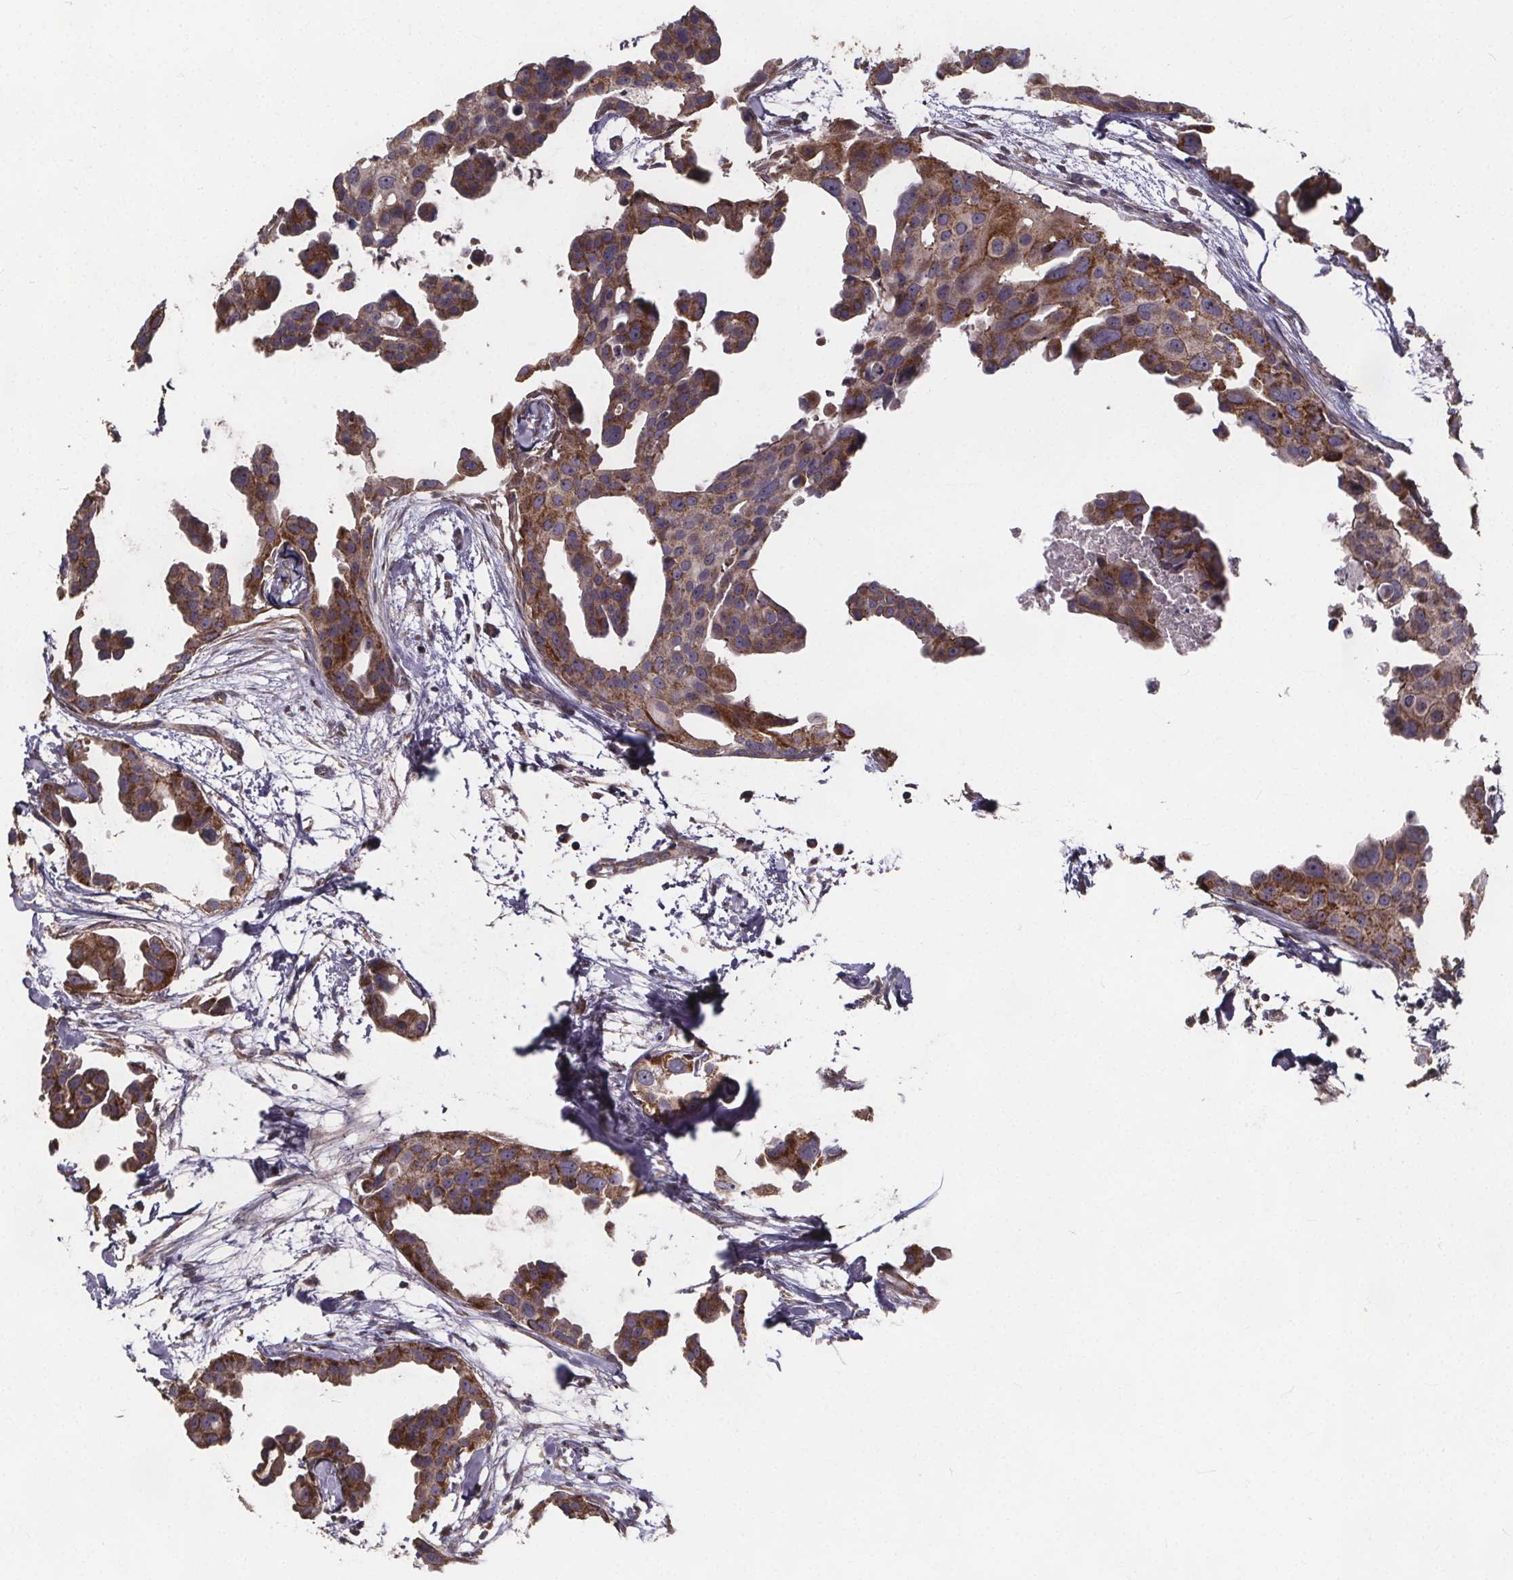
{"staining": {"intensity": "moderate", "quantity": ">75%", "location": "cytoplasmic/membranous"}, "tissue": "breast cancer", "cell_type": "Tumor cells", "image_type": "cancer", "snomed": [{"axis": "morphology", "description": "Duct carcinoma"}, {"axis": "topography", "description": "Breast"}], "caption": "IHC staining of breast cancer, which reveals medium levels of moderate cytoplasmic/membranous staining in about >75% of tumor cells indicating moderate cytoplasmic/membranous protein staining. The staining was performed using DAB (brown) for protein detection and nuclei were counterstained in hematoxylin (blue).", "gene": "YME1L1", "patient": {"sex": "female", "age": 38}}